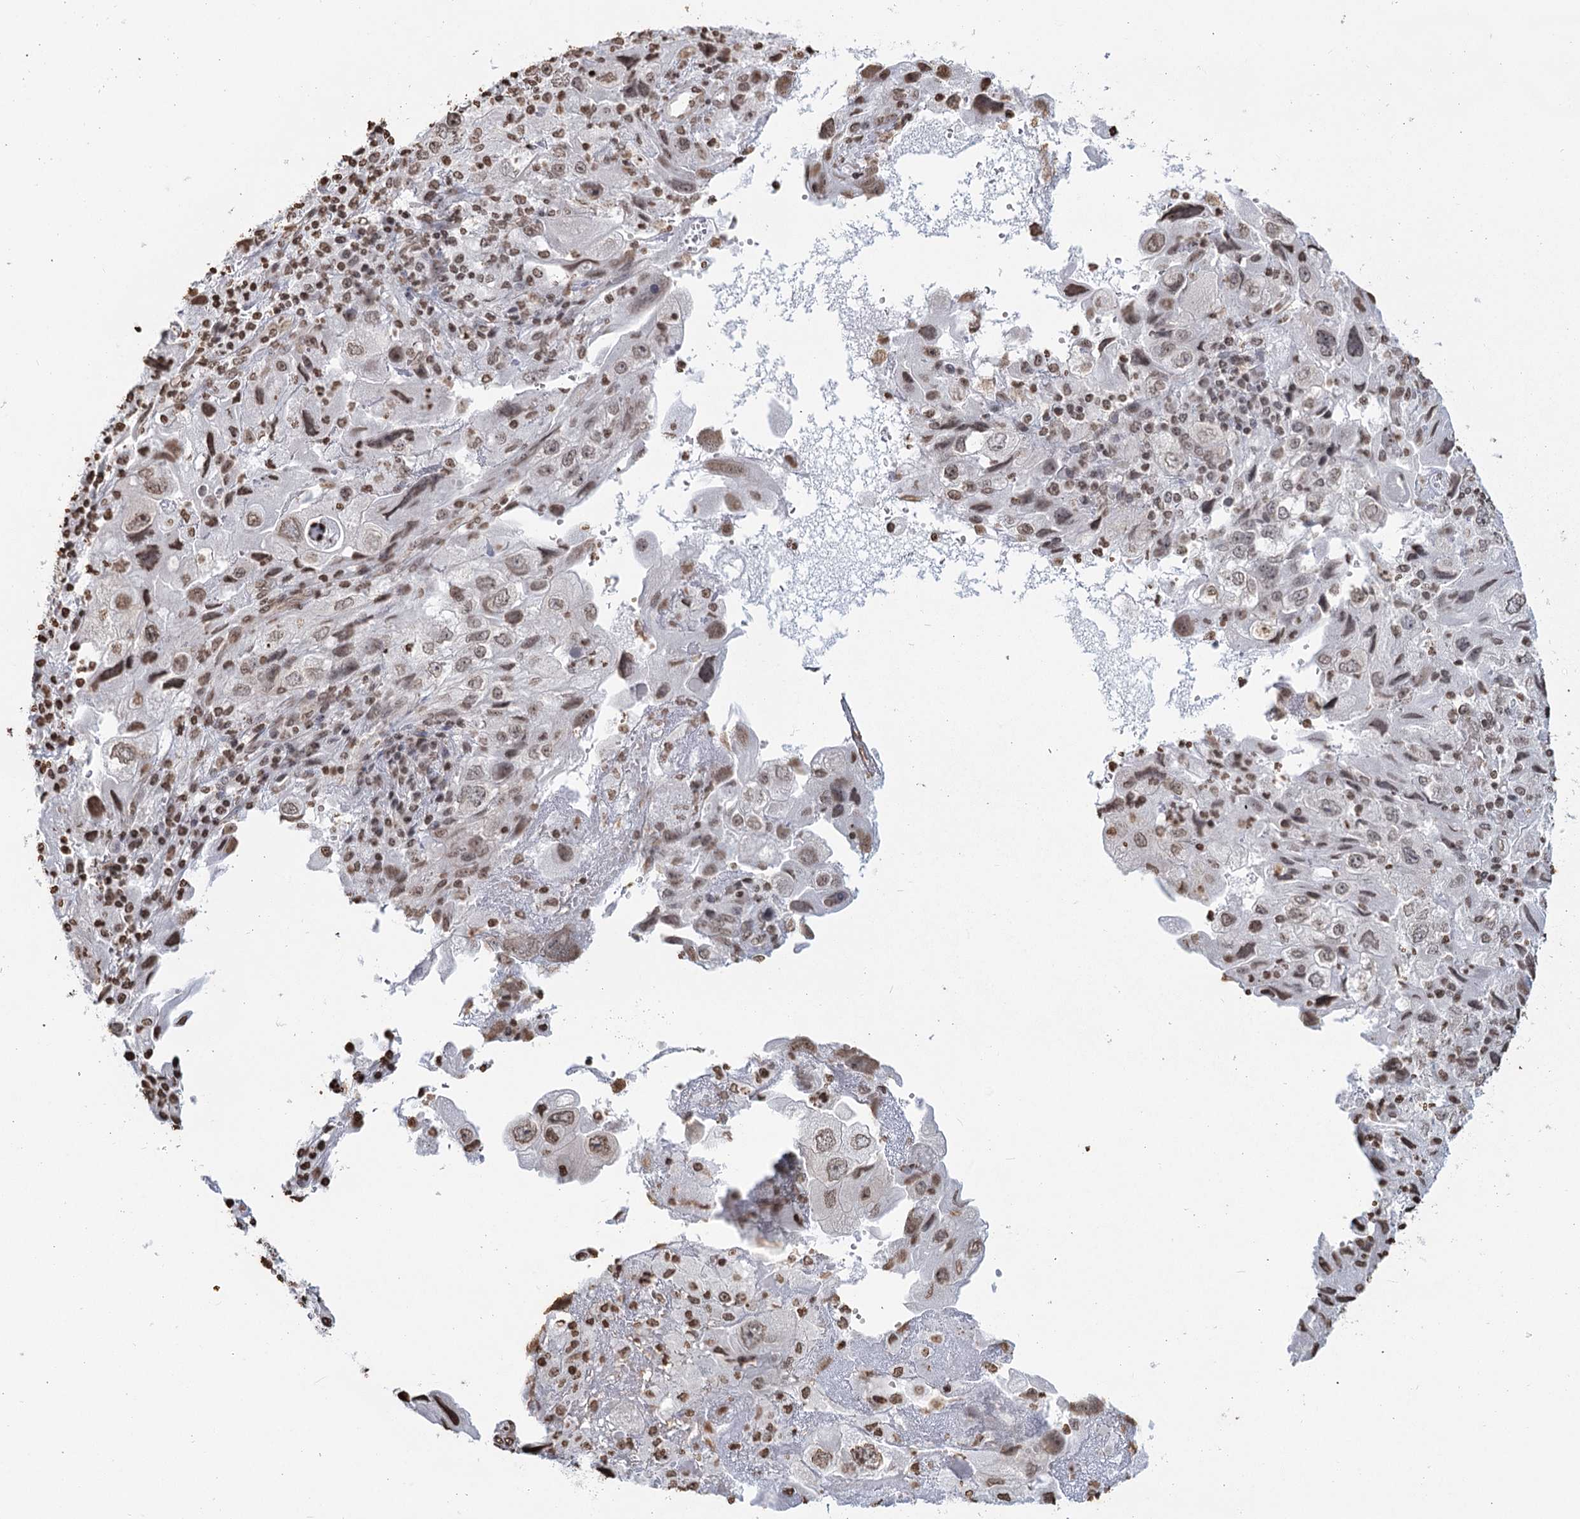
{"staining": {"intensity": "weak", "quantity": ">75%", "location": "nuclear"}, "tissue": "endometrial cancer", "cell_type": "Tumor cells", "image_type": "cancer", "snomed": [{"axis": "morphology", "description": "Adenocarcinoma, NOS"}, {"axis": "topography", "description": "Endometrium"}], "caption": "The immunohistochemical stain shows weak nuclear positivity in tumor cells of endometrial cancer (adenocarcinoma) tissue.", "gene": "FAM13A", "patient": {"sex": "female", "age": 49}}